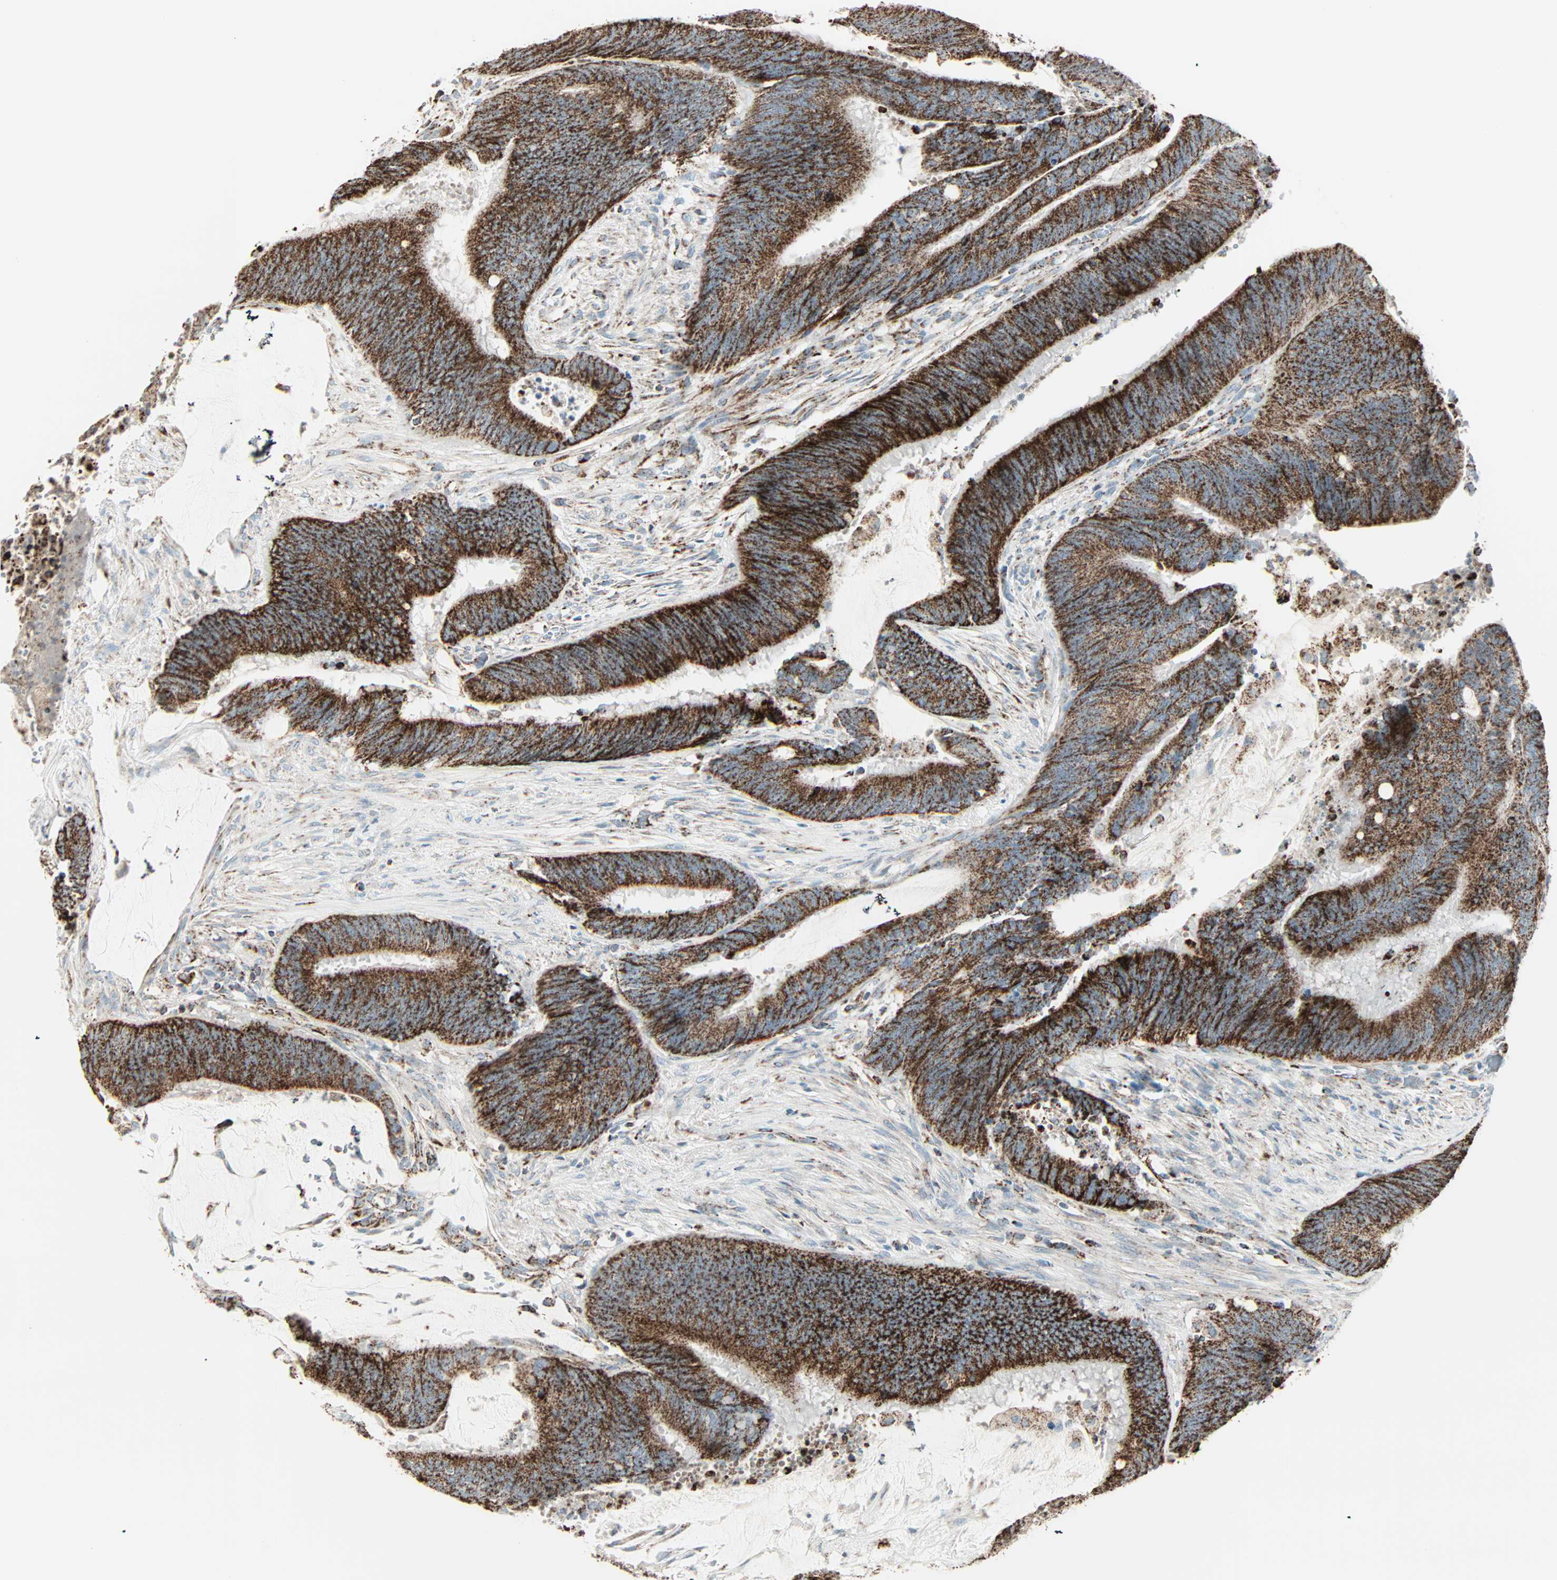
{"staining": {"intensity": "strong", "quantity": ">75%", "location": "cytoplasmic/membranous"}, "tissue": "colorectal cancer", "cell_type": "Tumor cells", "image_type": "cancer", "snomed": [{"axis": "morphology", "description": "Adenocarcinoma, NOS"}, {"axis": "topography", "description": "Rectum"}], "caption": "Tumor cells exhibit high levels of strong cytoplasmic/membranous expression in about >75% of cells in colorectal adenocarcinoma. Nuclei are stained in blue.", "gene": "IDH2", "patient": {"sex": "female", "age": 66}}